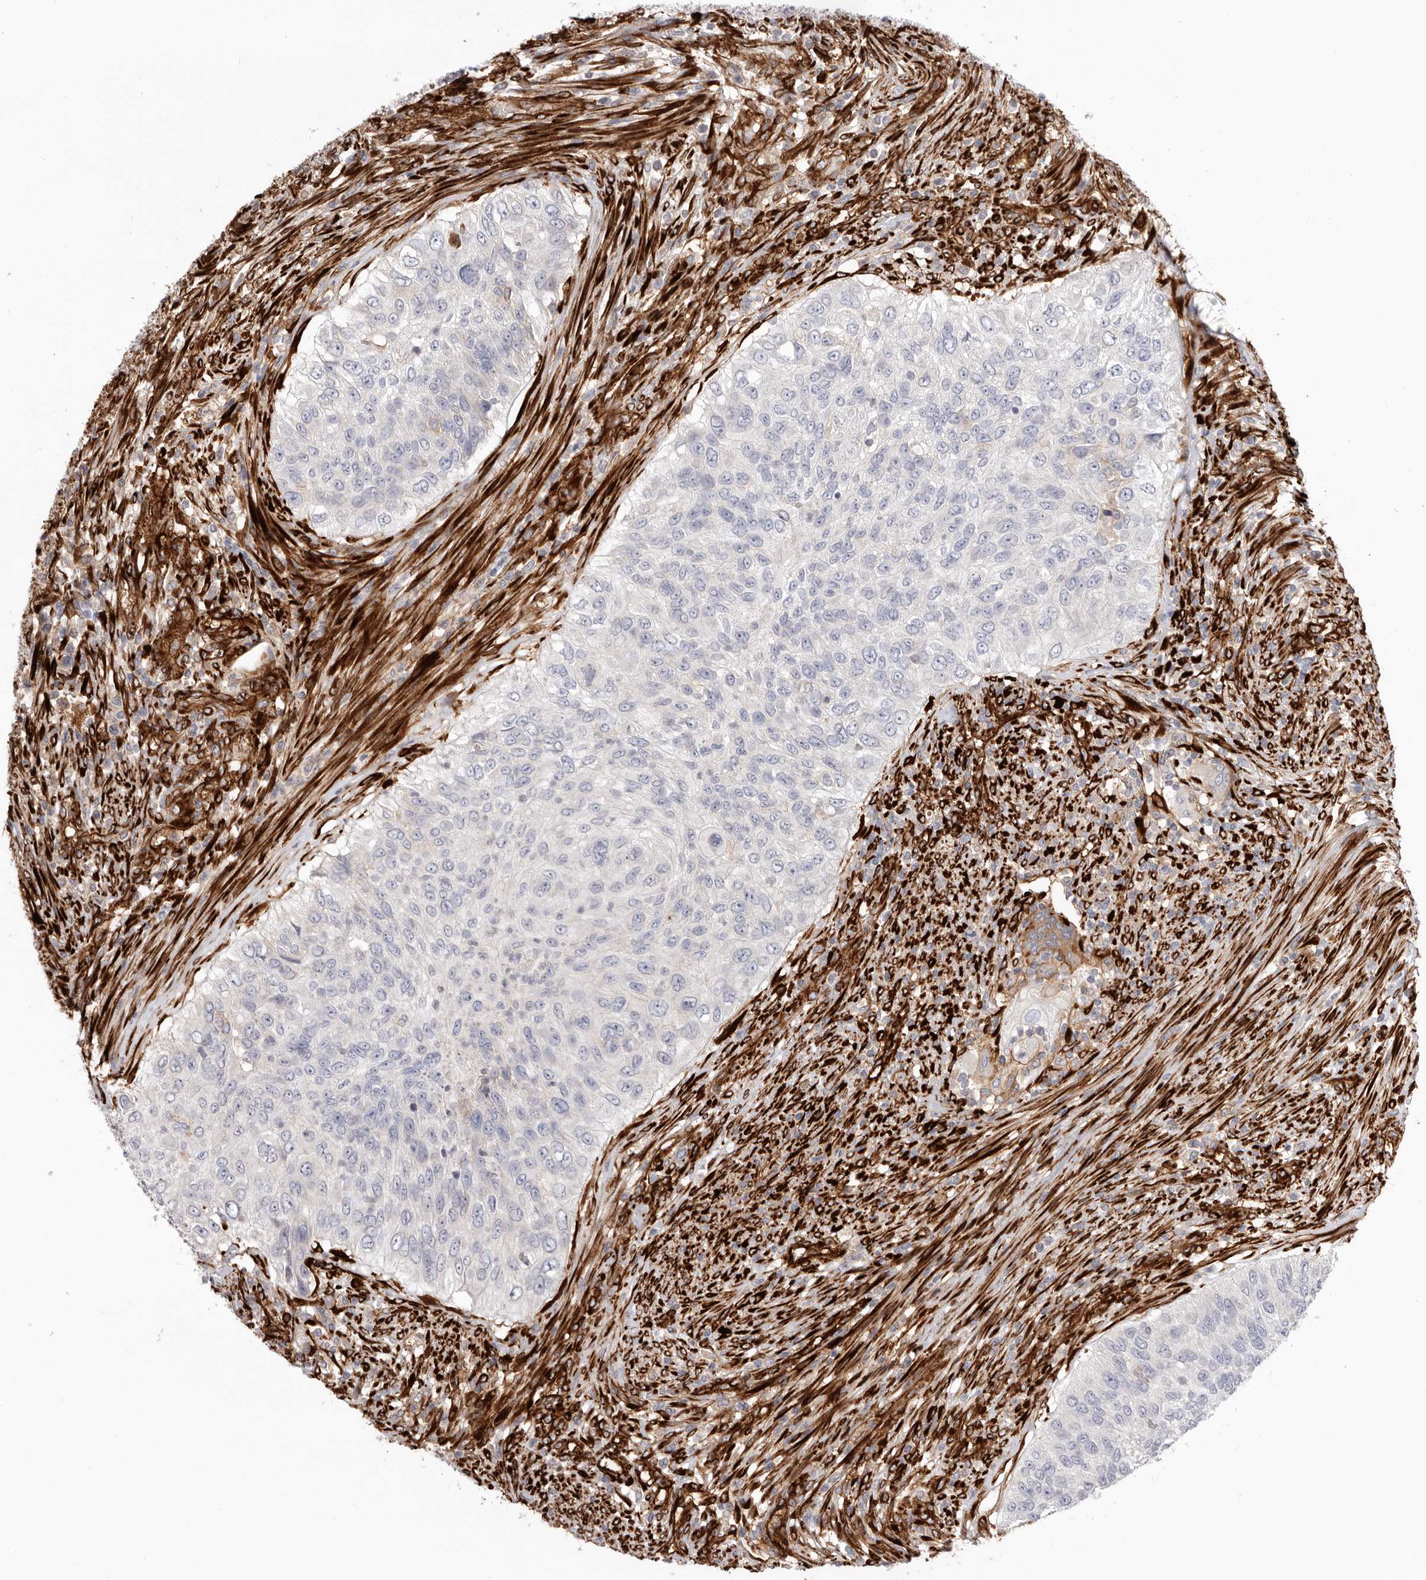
{"staining": {"intensity": "negative", "quantity": "none", "location": "none"}, "tissue": "urothelial cancer", "cell_type": "Tumor cells", "image_type": "cancer", "snomed": [{"axis": "morphology", "description": "Urothelial carcinoma, High grade"}, {"axis": "topography", "description": "Urinary bladder"}], "caption": "Immunohistochemistry photomicrograph of high-grade urothelial carcinoma stained for a protein (brown), which exhibits no expression in tumor cells.", "gene": "LRRC66", "patient": {"sex": "female", "age": 60}}